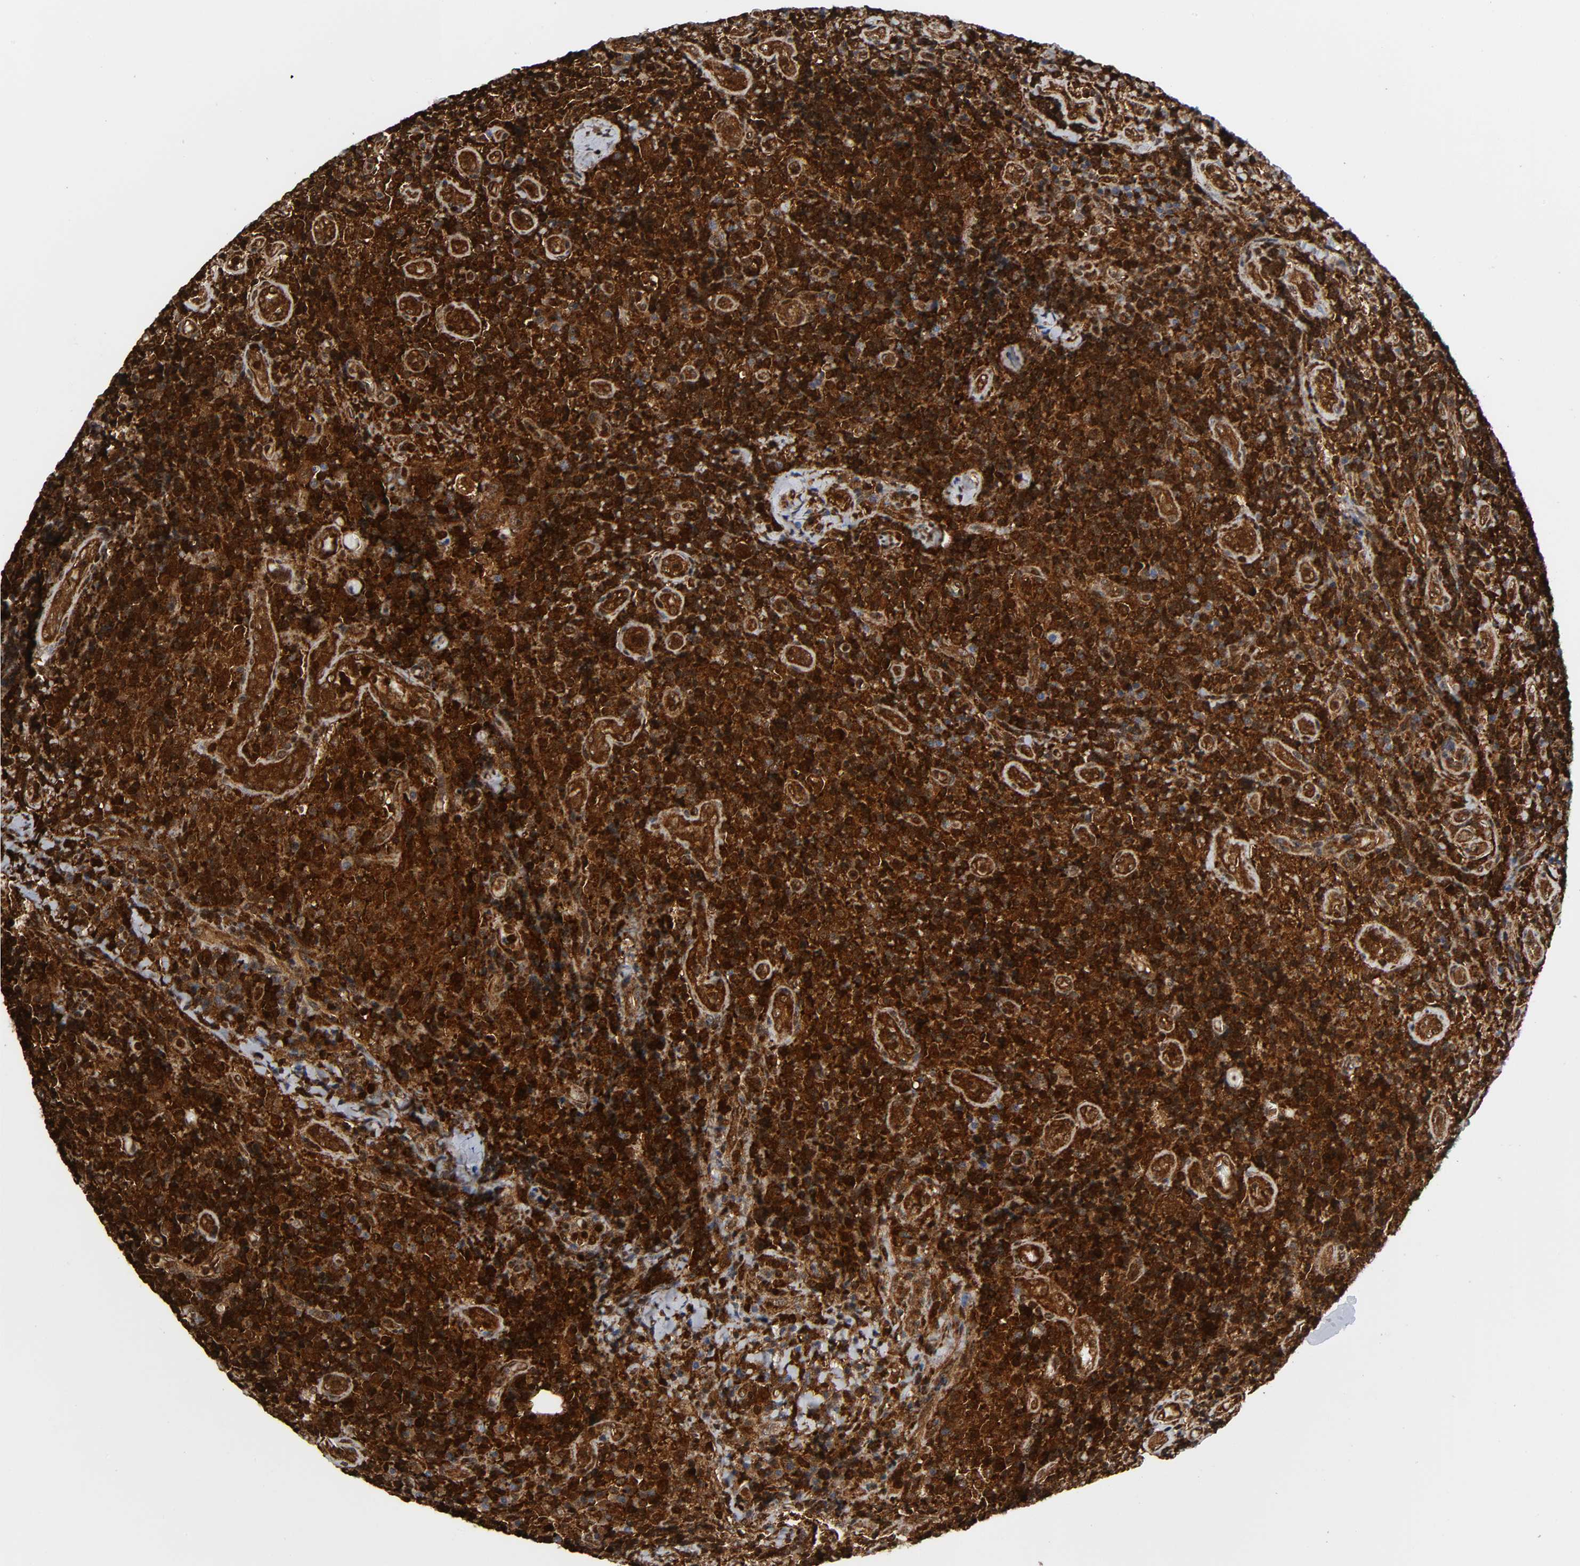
{"staining": {"intensity": "moderate", "quantity": ">75%", "location": "cytoplasmic/membranous"}, "tissue": "lymph node", "cell_type": "Germinal center cells", "image_type": "normal", "snomed": [{"axis": "morphology", "description": "Normal tissue, NOS"}, {"axis": "morphology", "description": "Inflammation, NOS"}, {"axis": "topography", "description": "Lymph node"}], "caption": "Immunohistochemistry (IHC) staining of unremarkable lymph node, which shows medium levels of moderate cytoplasmic/membranous expression in approximately >75% of germinal center cells indicating moderate cytoplasmic/membranous protein staining. The staining was performed using DAB (3,3'-diaminobenzidine) (brown) for protein detection and nuclei were counterstained in hematoxylin (blue).", "gene": "MAPK1", "patient": {"sex": "male", "age": 46}}